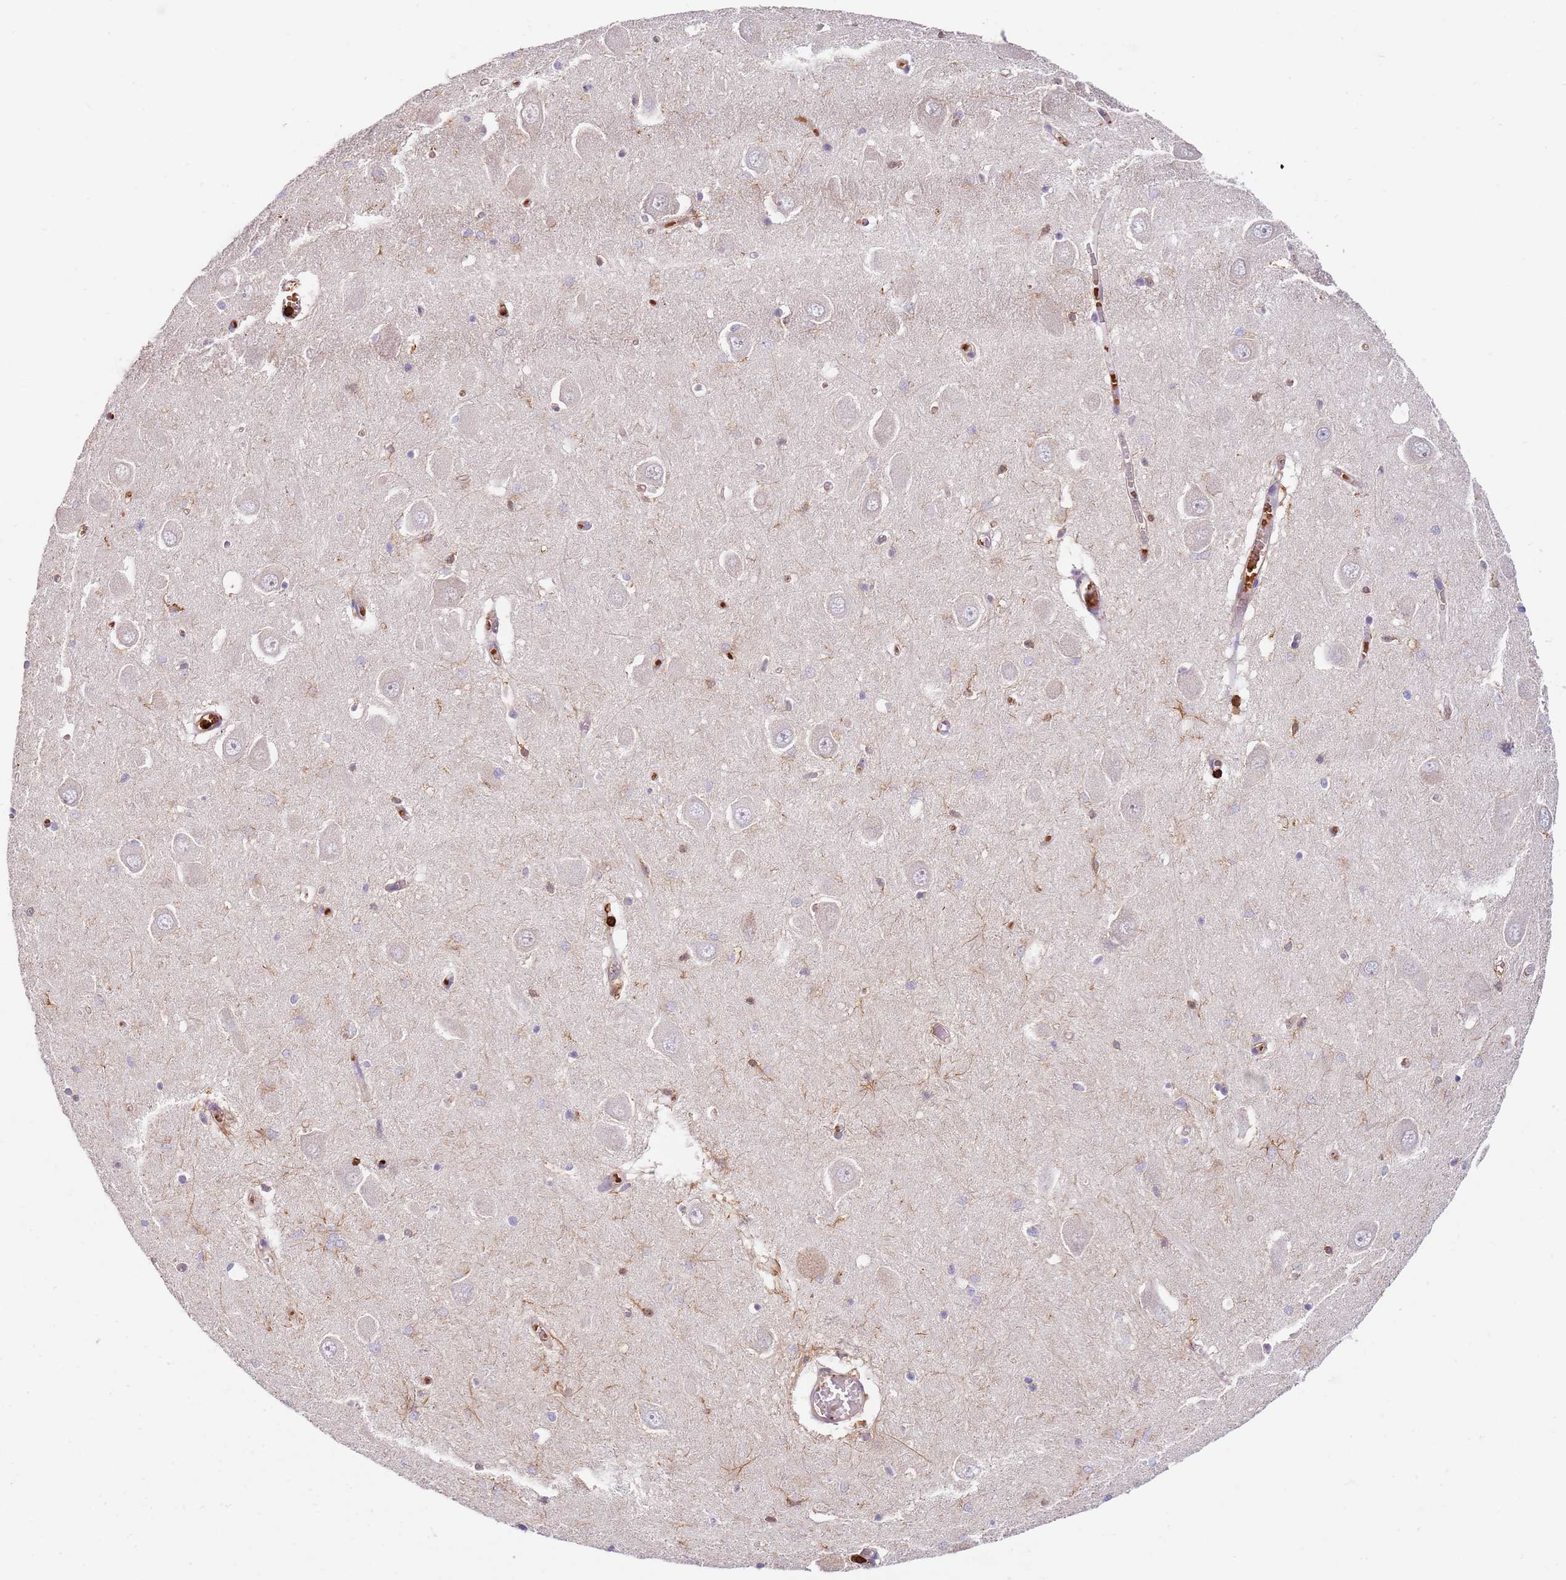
{"staining": {"intensity": "moderate", "quantity": "<25%", "location": "cytoplasmic/membranous"}, "tissue": "hippocampus", "cell_type": "Glial cells", "image_type": "normal", "snomed": [{"axis": "morphology", "description": "Normal tissue, NOS"}, {"axis": "topography", "description": "Hippocampus"}], "caption": "Immunohistochemistry (IHC) of unremarkable hippocampus reveals low levels of moderate cytoplasmic/membranous staining in approximately <25% of glial cells. The staining is performed using DAB brown chromogen to label protein expression. The nuclei are counter-stained blue using hematoxylin.", "gene": "OR6P1", "patient": {"sex": "male", "age": 70}}